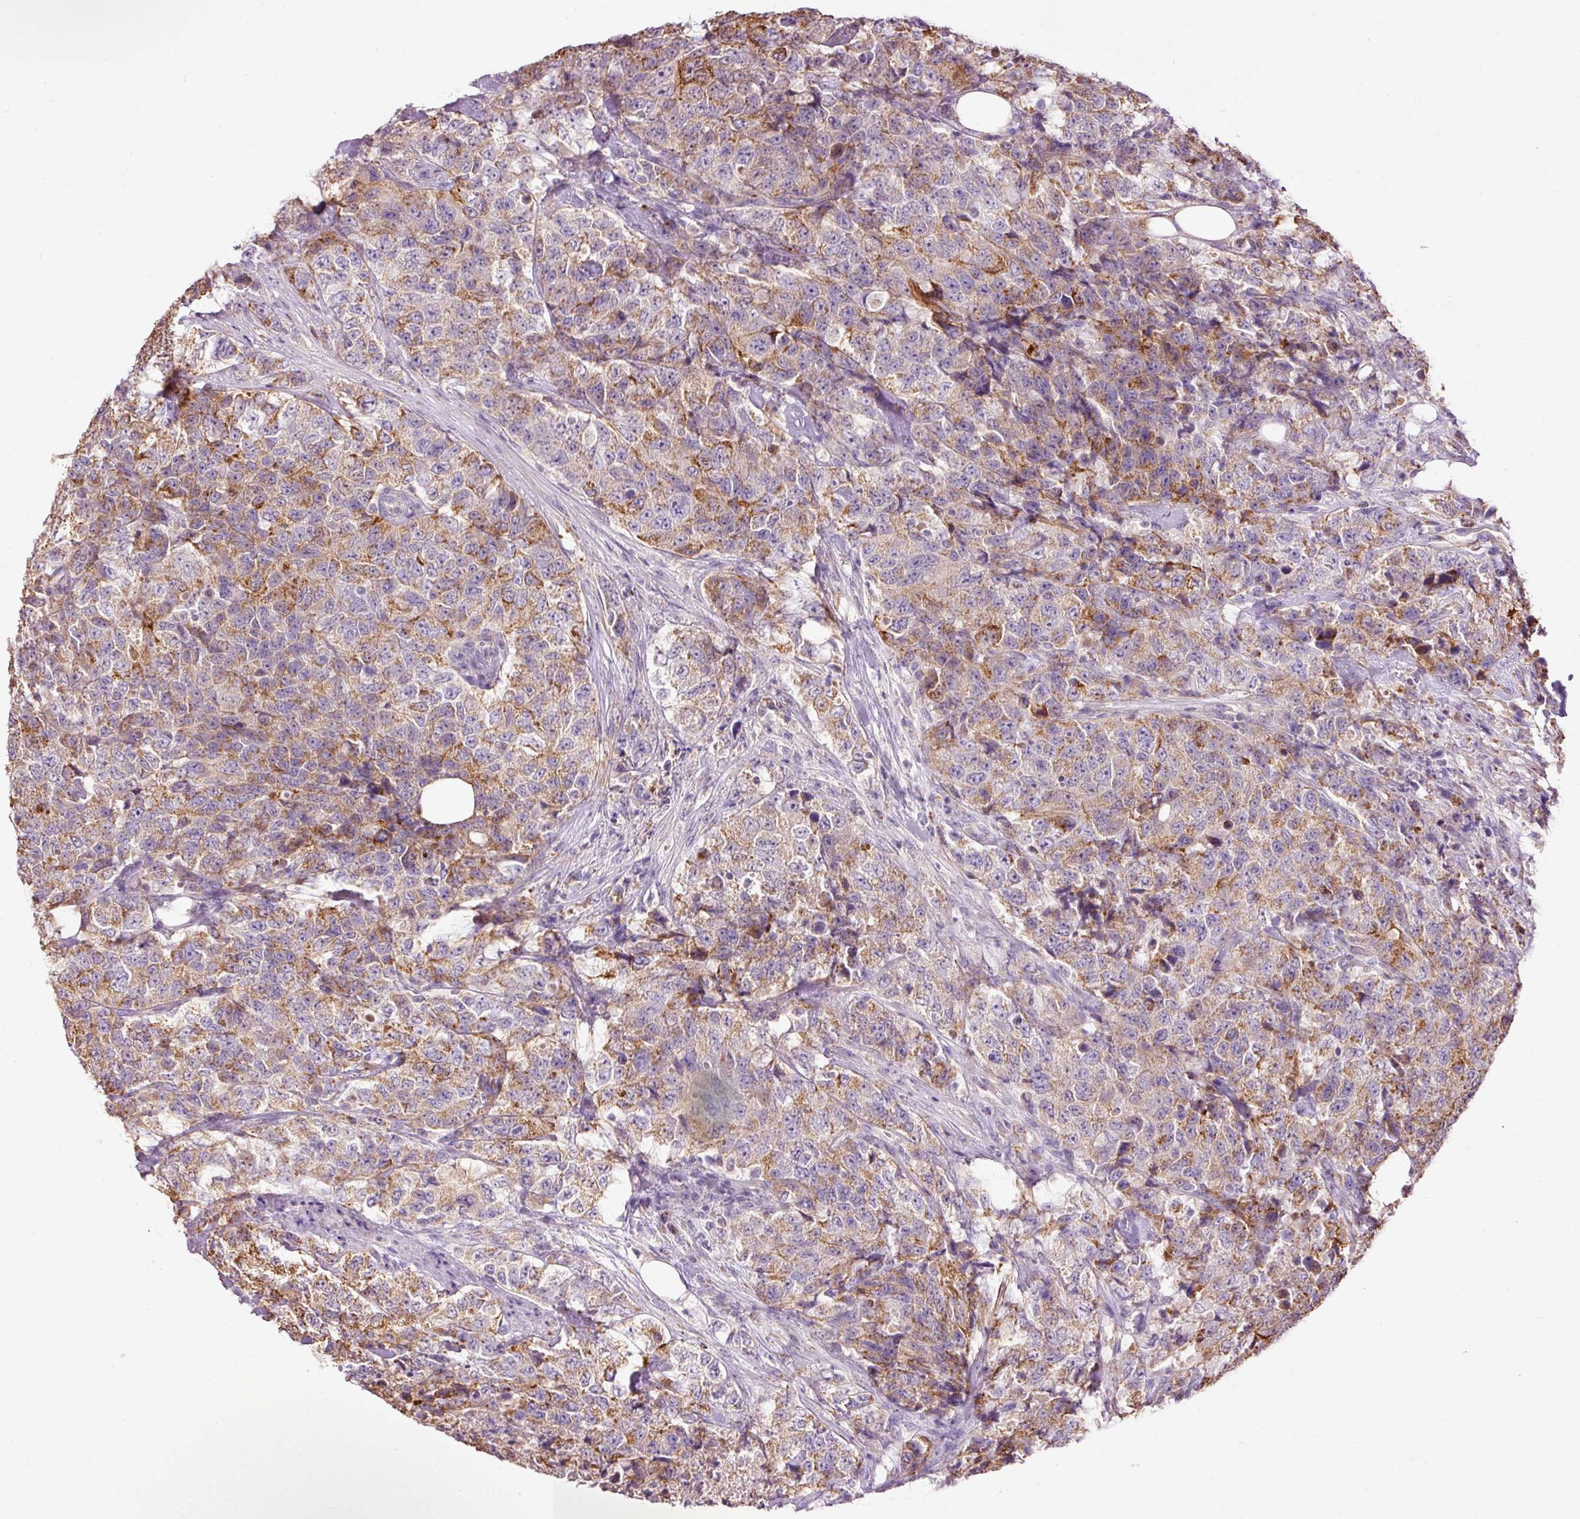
{"staining": {"intensity": "moderate", "quantity": ">75%", "location": "cytoplasmic/membranous"}, "tissue": "urothelial cancer", "cell_type": "Tumor cells", "image_type": "cancer", "snomed": [{"axis": "morphology", "description": "Urothelial carcinoma, High grade"}, {"axis": "topography", "description": "Urinary bladder"}], "caption": "Immunohistochemistry of human urothelial cancer shows medium levels of moderate cytoplasmic/membranous staining in about >75% of tumor cells. (DAB IHC with brightfield microscopy, high magnification).", "gene": "PRDX5", "patient": {"sex": "female", "age": 78}}